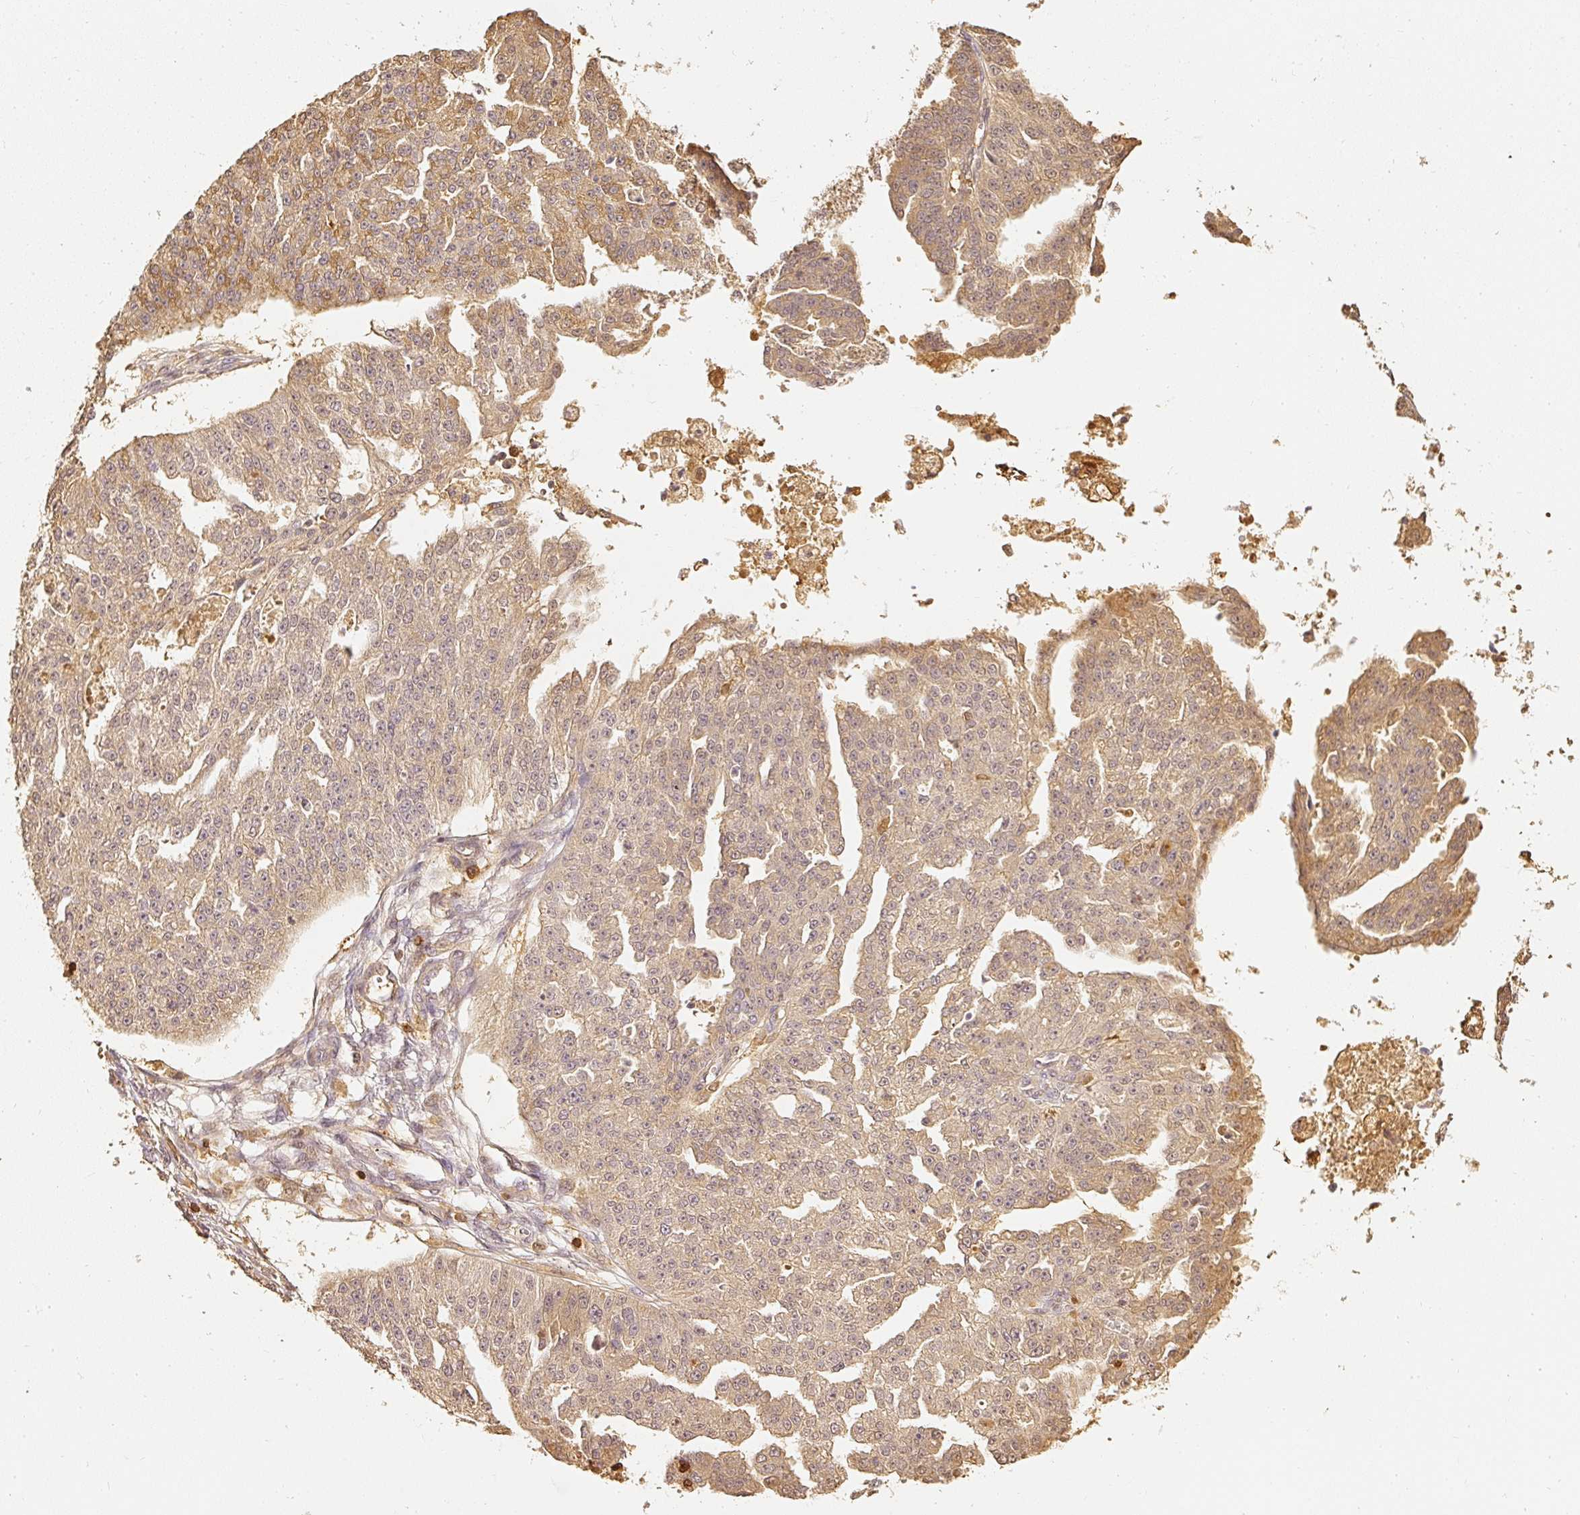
{"staining": {"intensity": "weak", "quantity": ">75%", "location": "cytoplasmic/membranous"}, "tissue": "ovarian cancer", "cell_type": "Tumor cells", "image_type": "cancer", "snomed": [{"axis": "morphology", "description": "Cystadenocarcinoma, serous, NOS"}, {"axis": "topography", "description": "Ovary"}], "caption": "Immunohistochemical staining of ovarian cancer (serous cystadenocarcinoma) reveals low levels of weak cytoplasmic/membranous protein expression in about >75% of tumor cells. The staining was performed using DAB to visualize the protein expression in brown, while the nuclei were stained in blue with hematoxylin (Magnification: 20x).", "gene": "PFN1", "patient": {"sex": "female", "age": 58}}